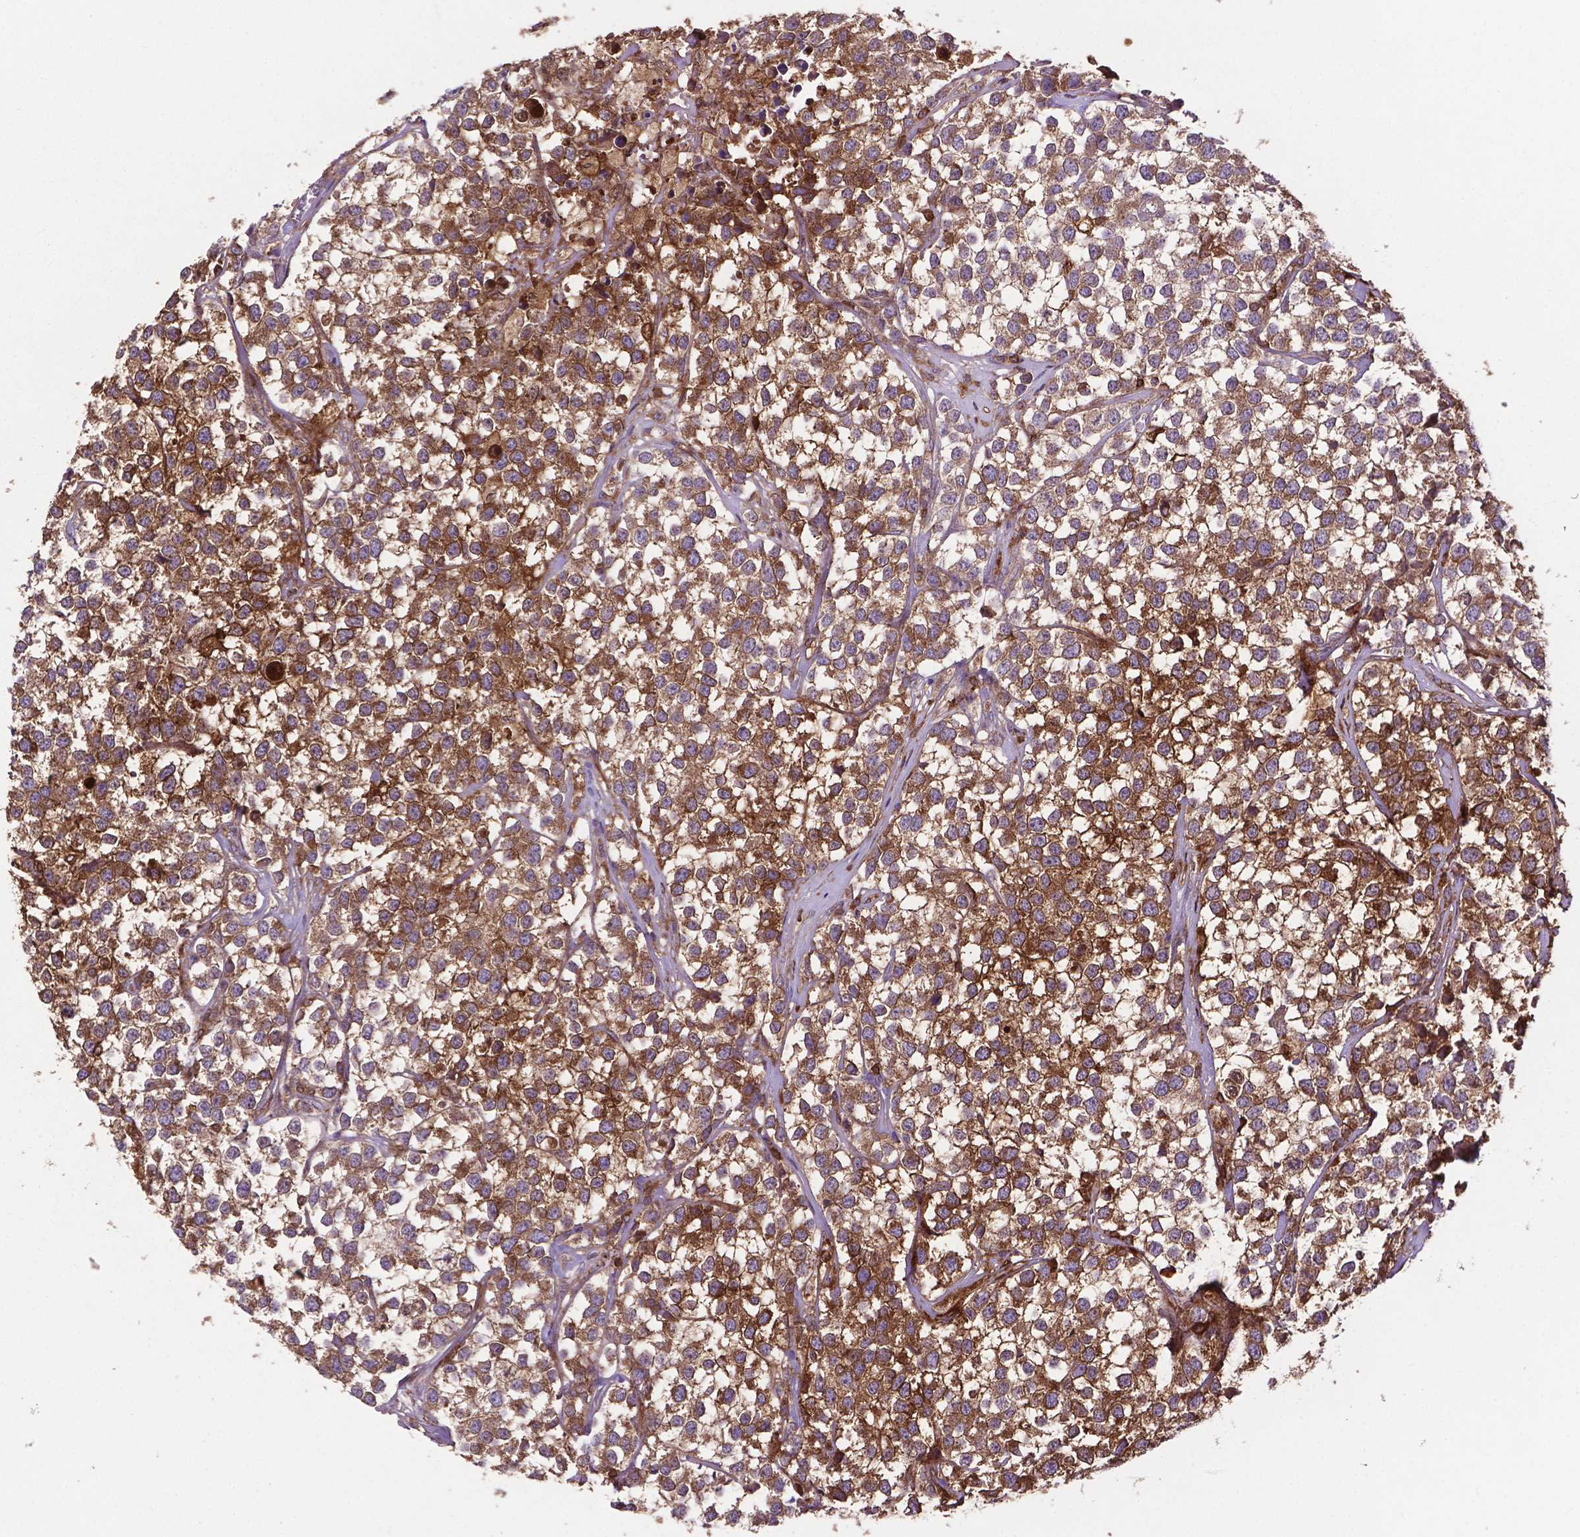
{"staining": {"intensity": "moderate", "quantity": ">75%", "location": "cytoplasmic/membranous"}, "tissue": "testis cancer", "cell_type": "Tumor cells", "image_type": "cancer", "snomed": [{"axis": "morphology", "description": "Seminoma, NOS"}, {"axis": "topography", "description": "Testis"}], "caption": "This histopathology image reveals immunohistochemistry staining of human testis cancer, with medium moderate cytoplasmic/membranous positivity in approximately >75% of tumor cells.", "gene": "SMAD3", "patient": {"sex": "male", "age": 59}}